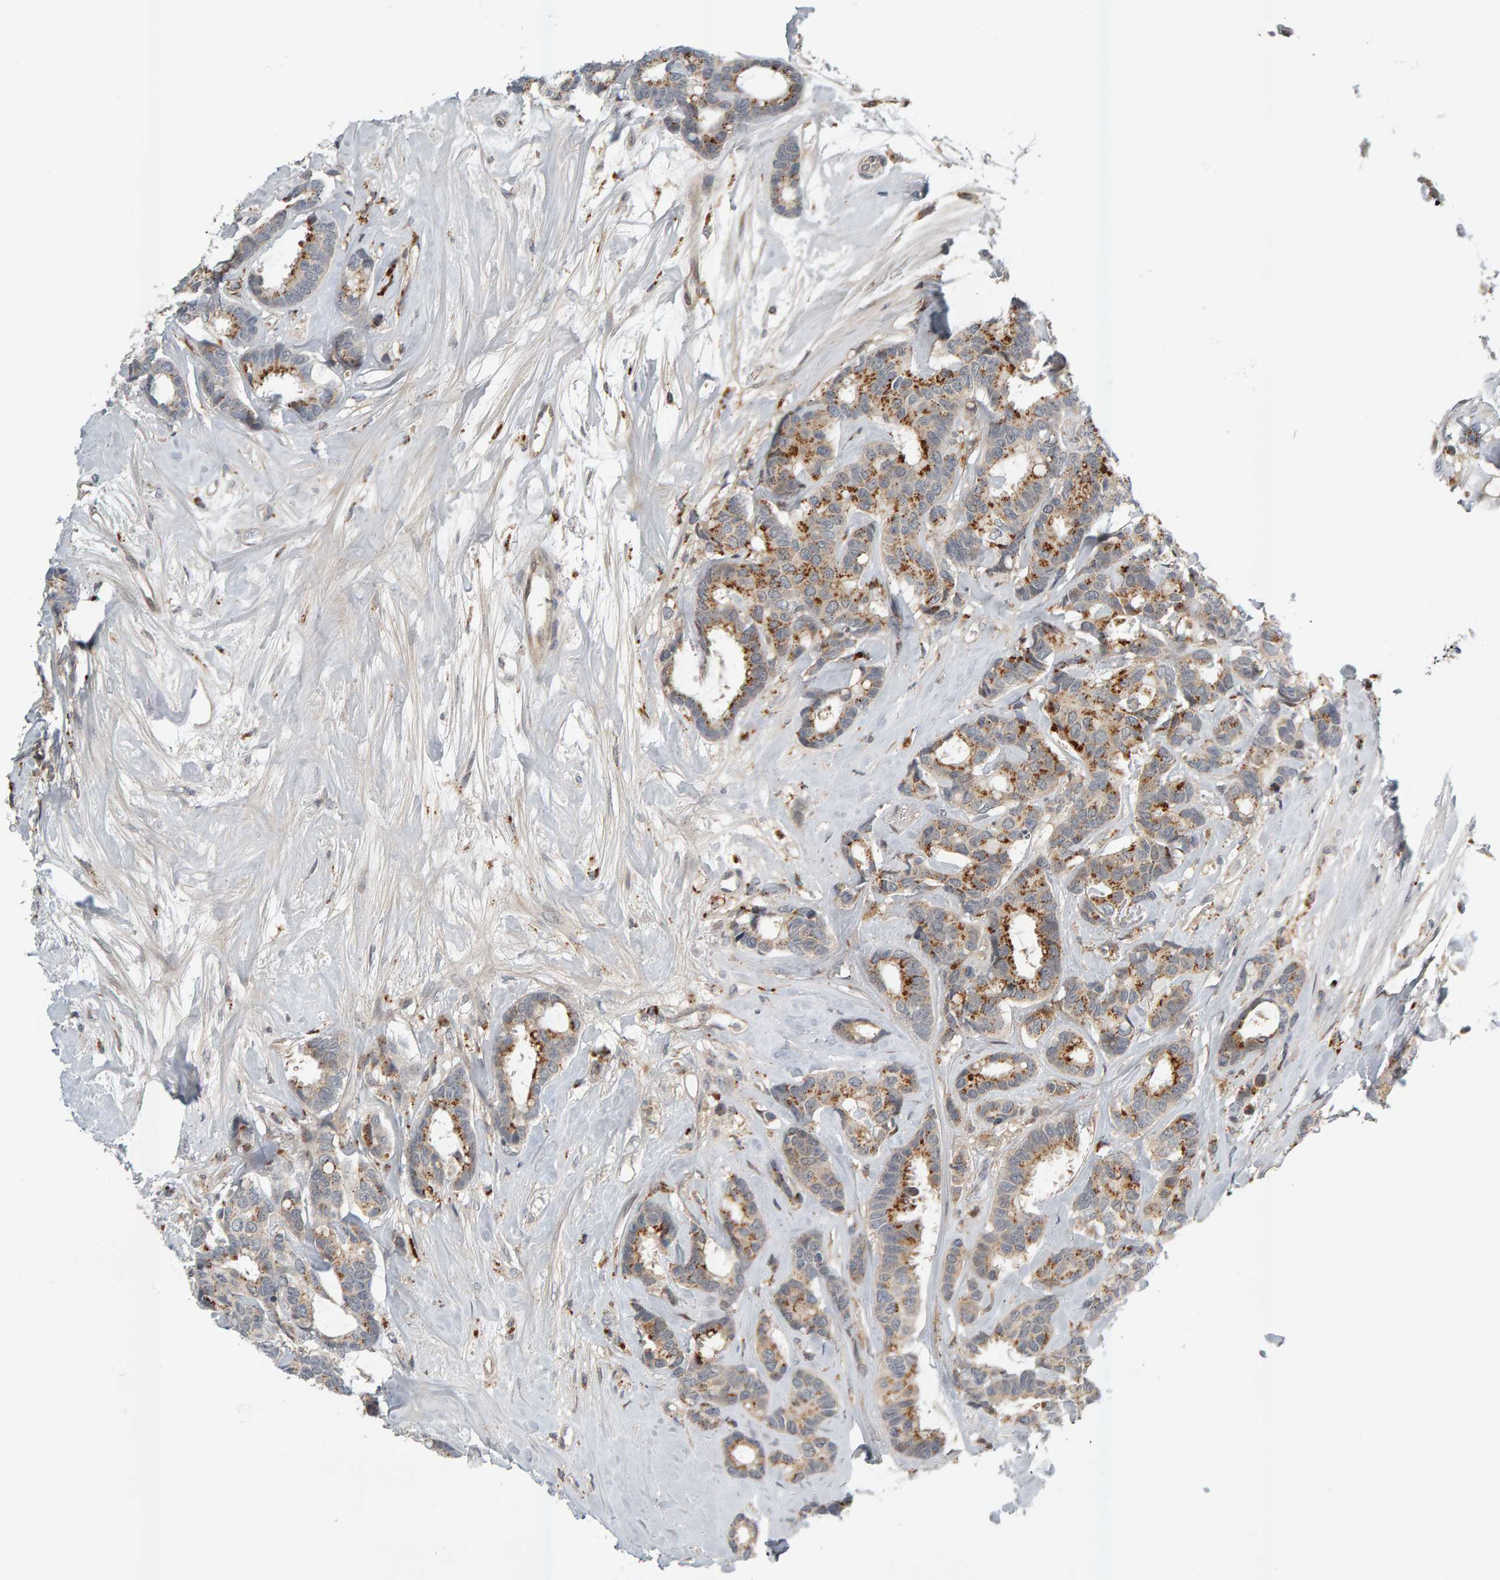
{"staining": {"intensity": "moderate", "quantity": ">75%", "location": "cytoplasmic/membranous"}, "tissue": "breast cancer", "cell_type": "Tumor cells", "image_type": "cancer", "snomed": [{"axis": "morphology", "description": "Duct carcinoma"}, {"axis": "topography", "description": "Breast"}], "caption": "Breast cancer stained with a protein marker shows moderate staining in tumor cells.", "gene": "ZNF160", "patient": {"sex": "female", "age": 87}}